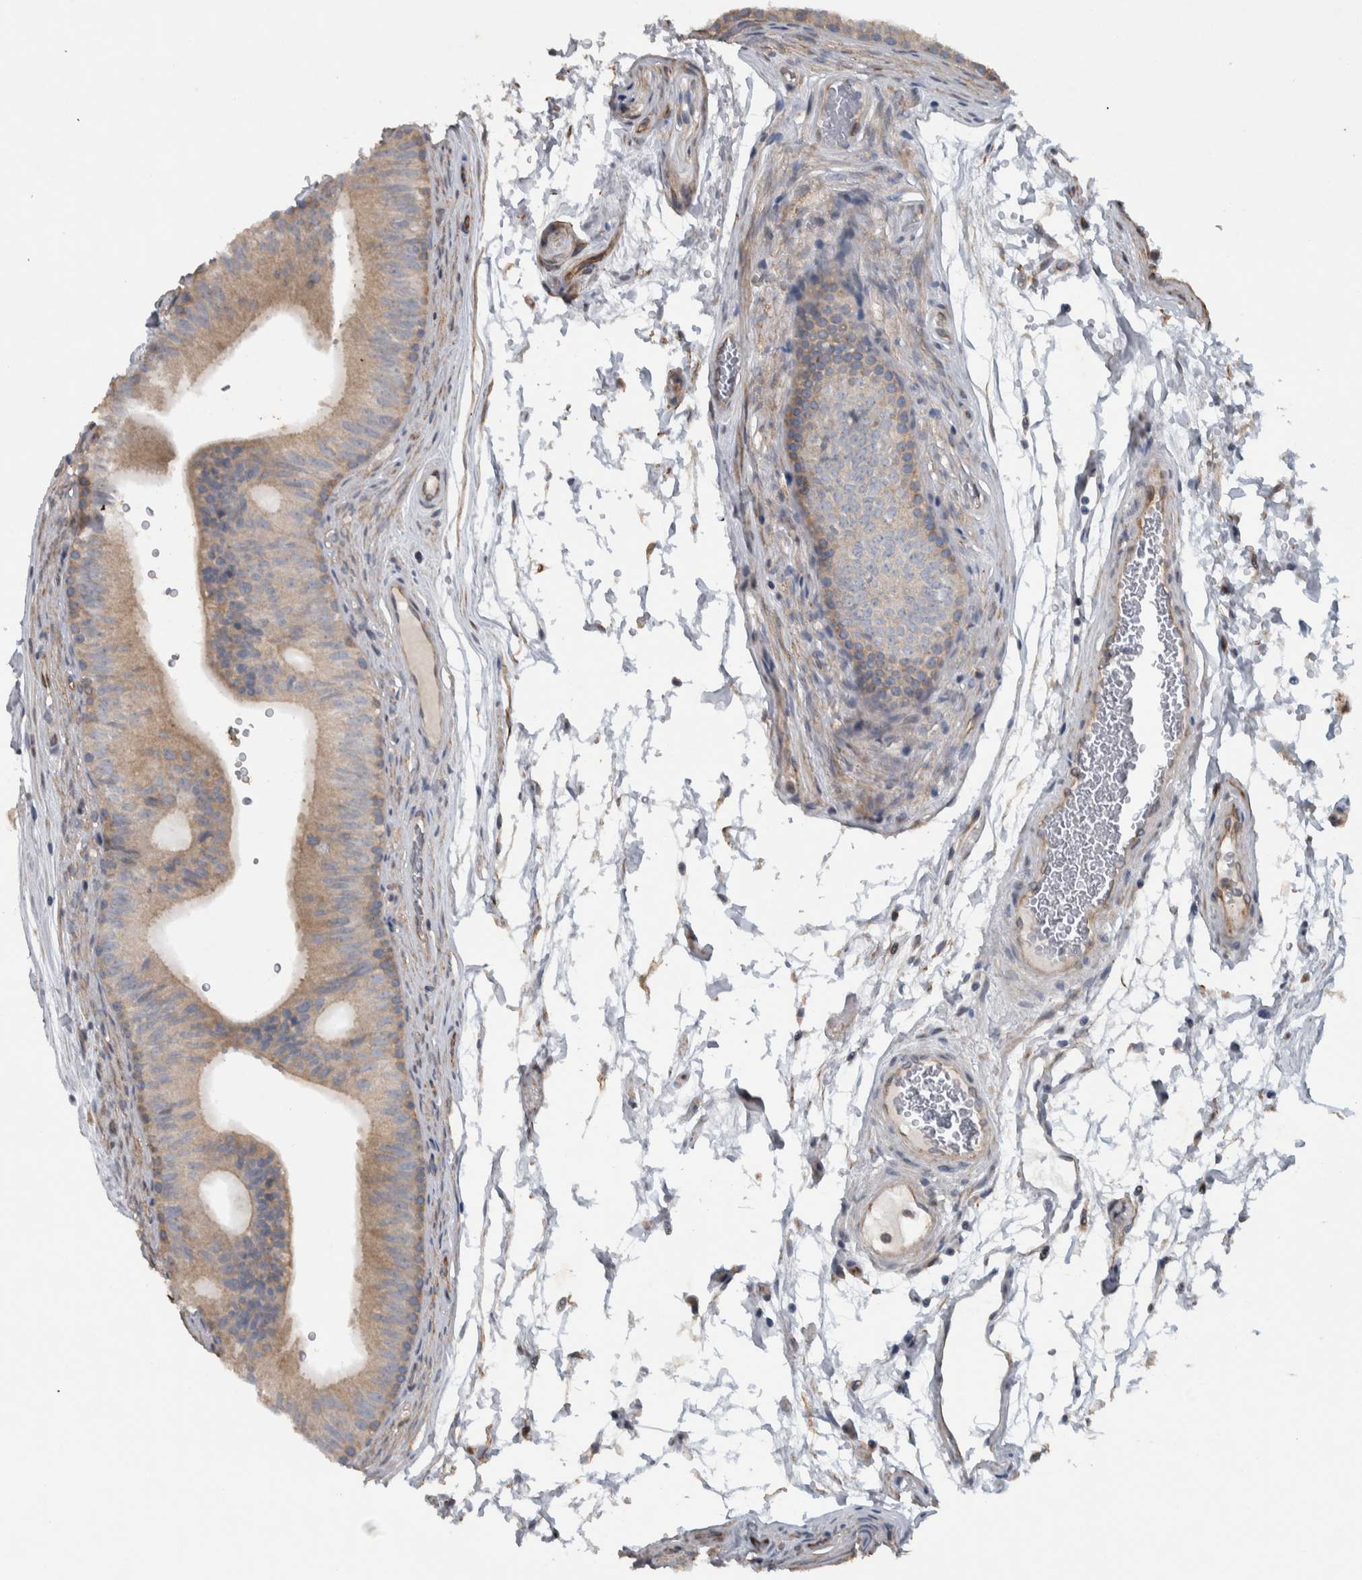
{"staining": {"intensity": "weak", "quantity": "25%-75%", "location": "cytoplasmic/membranous"}, "tissue": "epididymis", "cell_type": "Glandular cells", "image_type": "normal", "snomed": [{"axis": "morphology", "description": "Normal tissue, NOS"}, {"axis": "topography", "description": "Epididymis"}], "caption": "A histopathology image of epididymis stained for a protein reveals weak cytoplasmic/membranous brown staining in glandular cells. (DAB (3,3'-diaminobenzidine) = brown stain, brightfield microscopy at high magnification).", "gene": "NT5C2", "patient": {"sex": "male", "age": 36}}